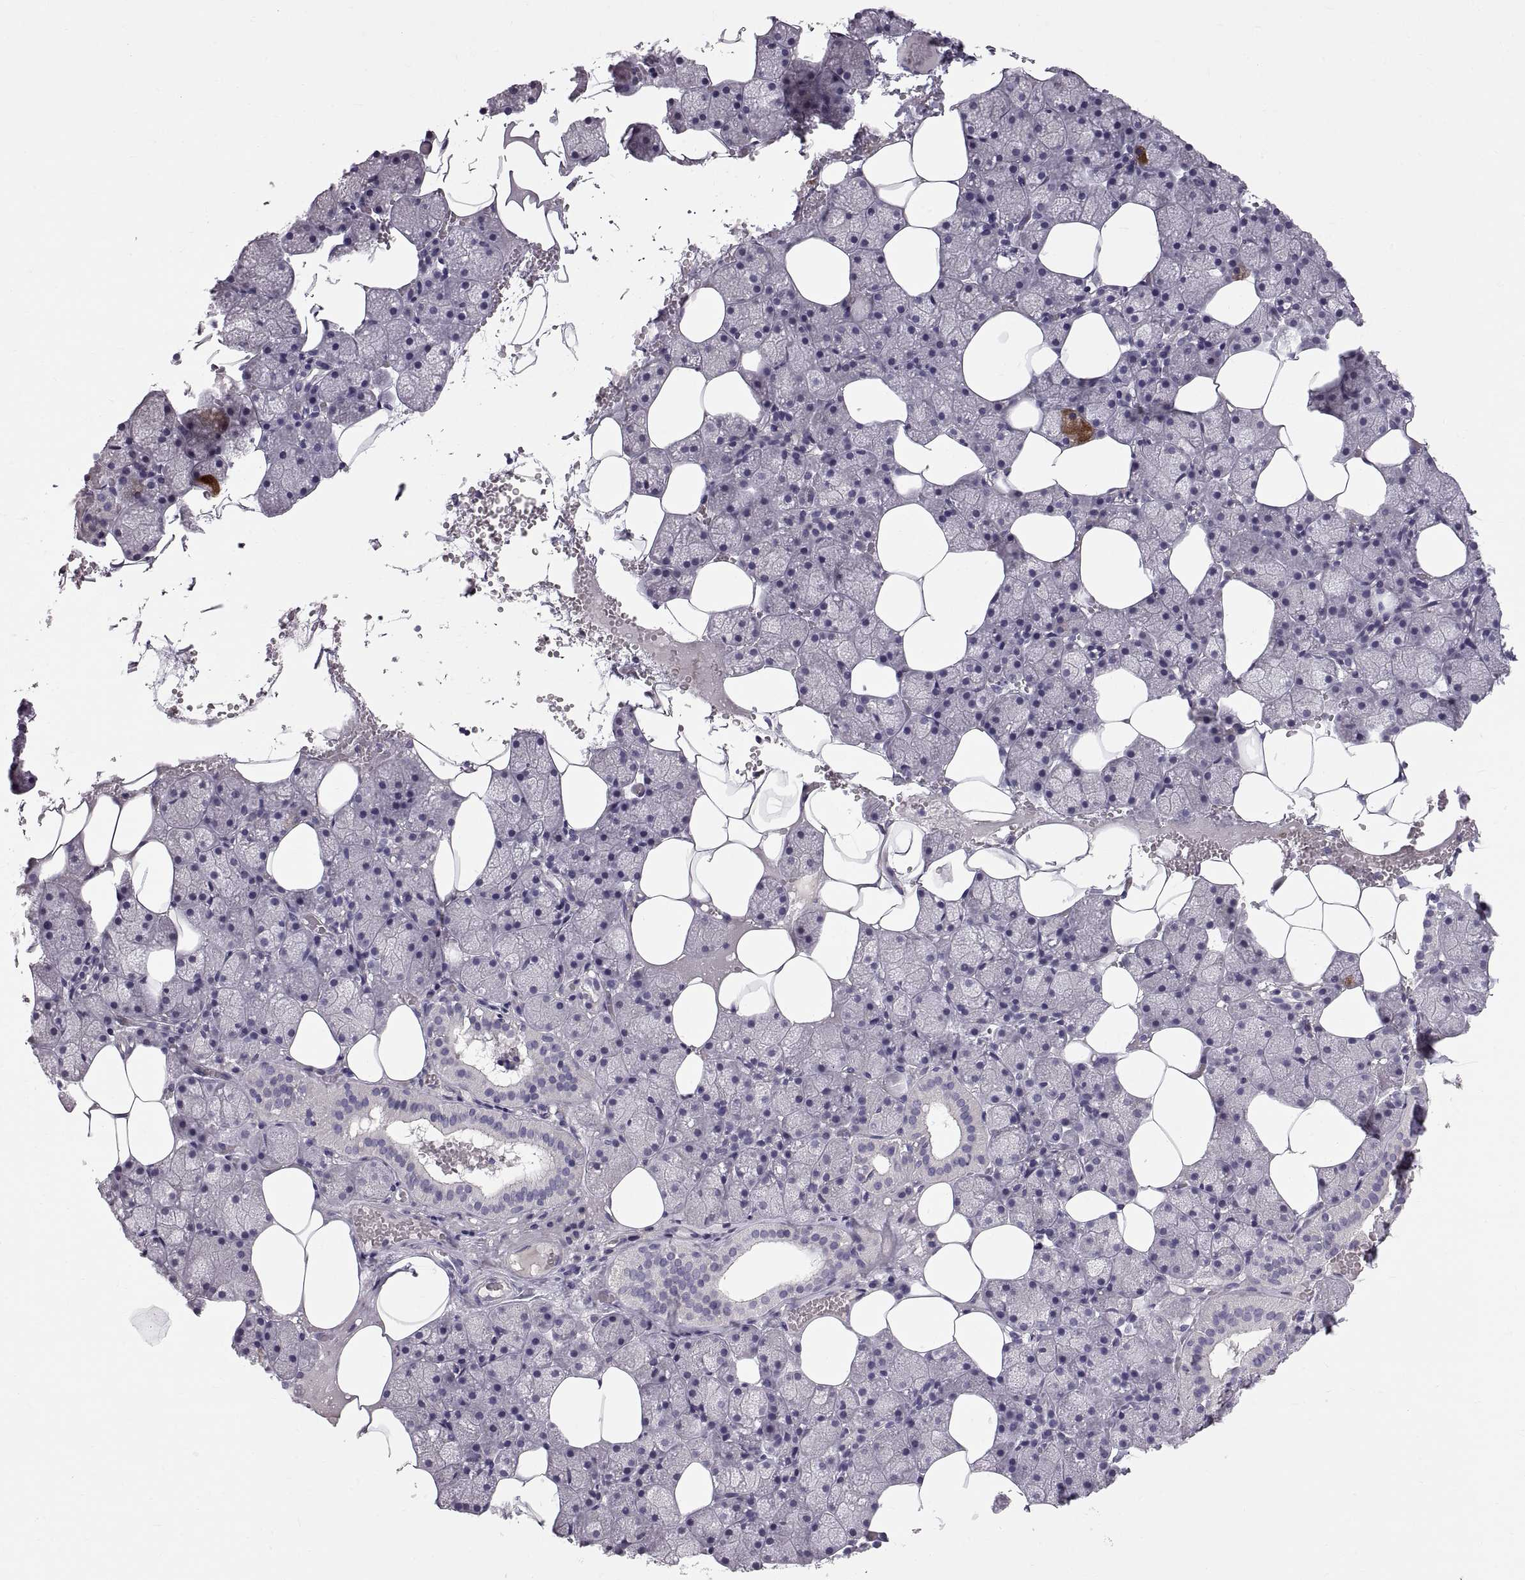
{"staining": {"intensity": "negative", "quantity": "none", "location": "none"}, "tissue": "salivary gland", "cell_type": "Glandular cells", "image_type": "normal", "snomed": [{"axis": "morphology", "description": "Normal tissue, NOS"}, {"axis": "topography", "description": "Salivary gland"}], "caption": "Immunohistochemistry (IHC) photomicrograph of unremarkable salivary gland: salivary gland stained with DAB (3,3'-diaminobenzidine) reveals no significant protein positivity in glandular cells. The staining was performed using DAB to visualize the protein expression in brown, while the nuclei were stained in blue with hematoxylin (Magnification: 20x).", "gene": "WFDC8", "patient": {"sex": "male", "age": 38}}